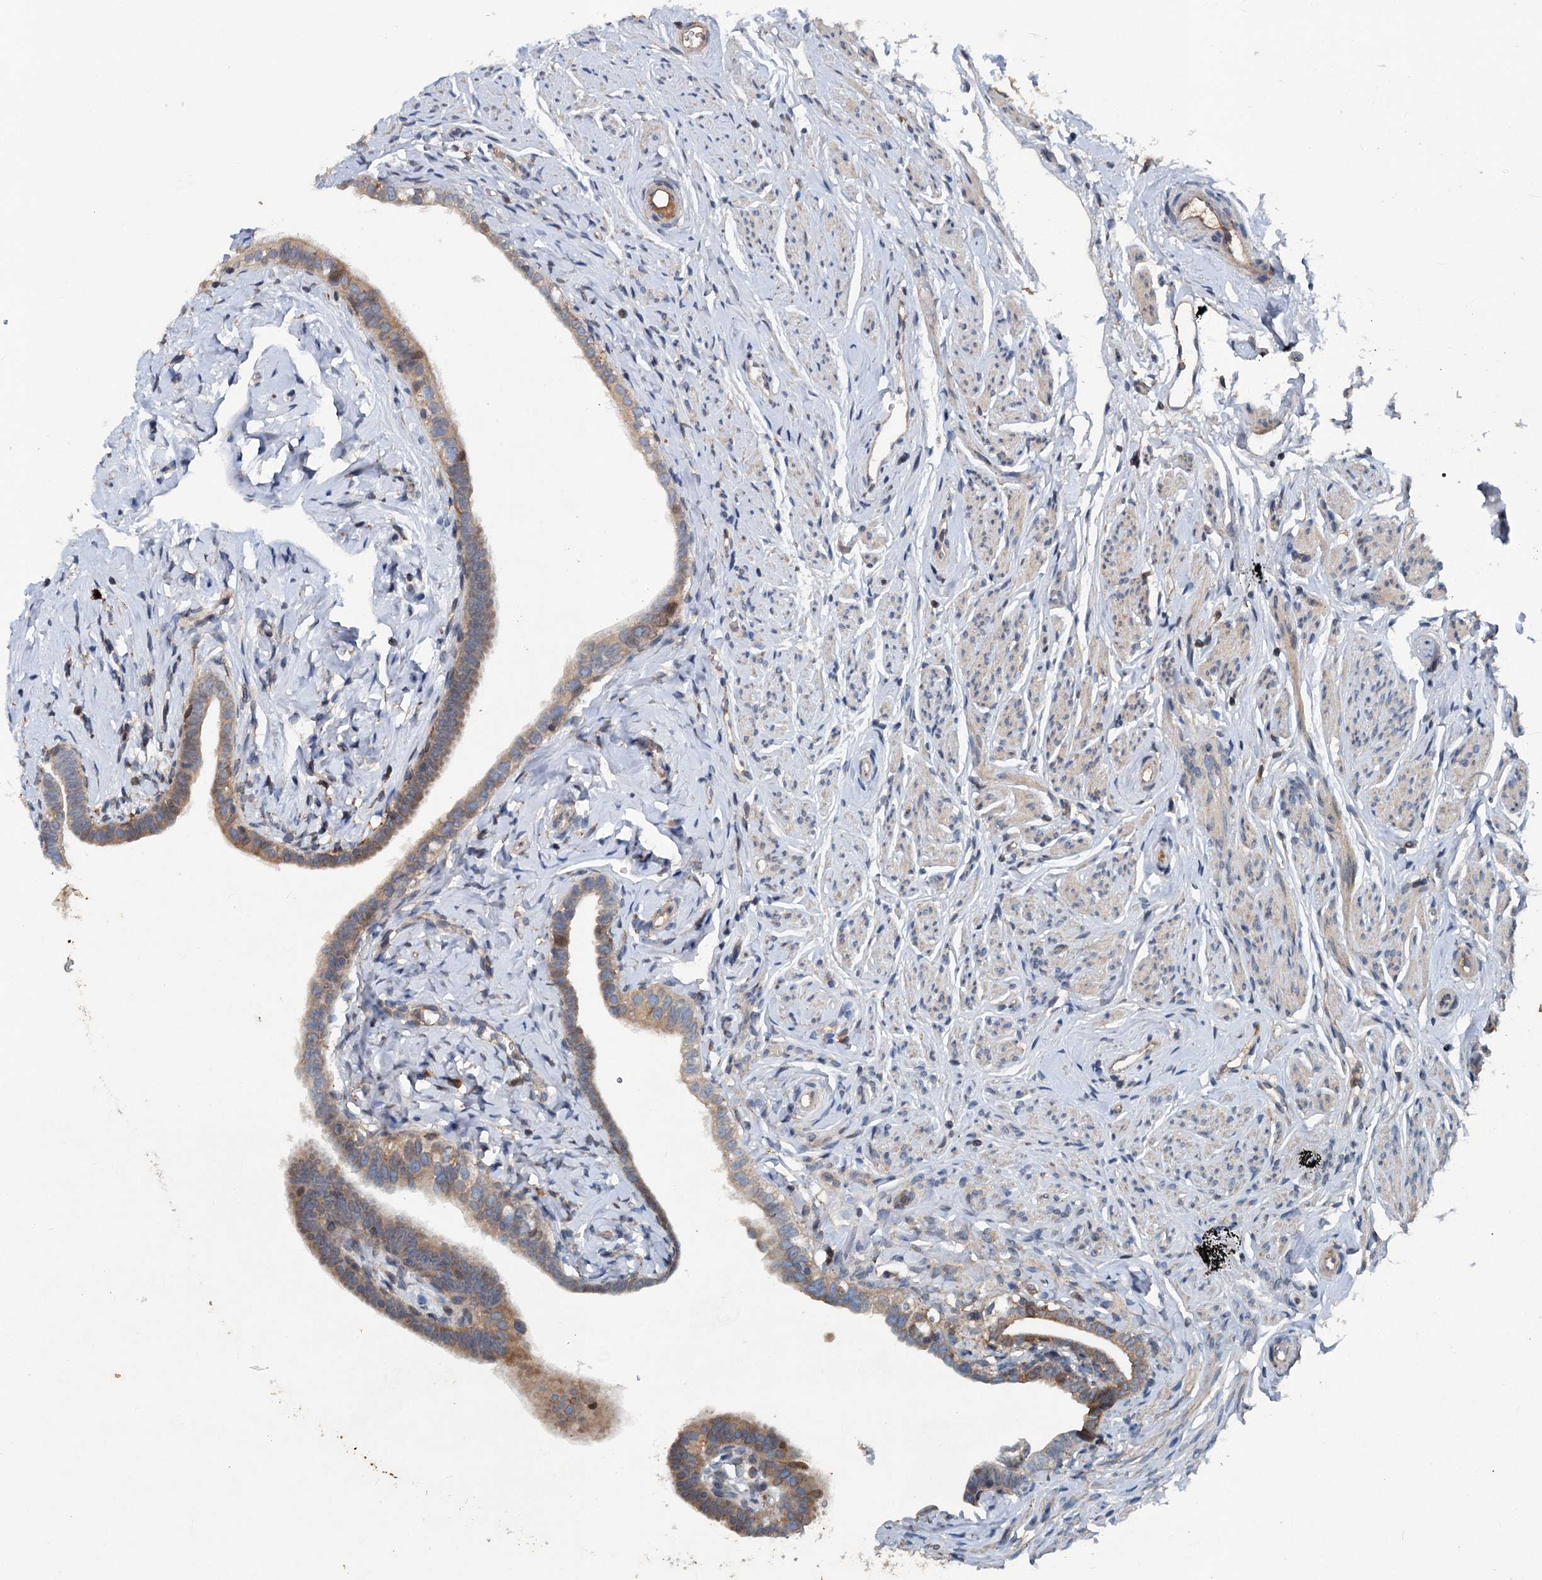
{"staining": {"intensity": "moderate", "quantity": ">75%", "location": "cytoplasmic/membranous"}, "tissue": "fallopian tube", "cell_type": "Glandular cells", "image_type": "normal", "snomed": [{"axis": "morphology", "description": "Normal tissue, NOS"}, {"axis": "topography", "description": "Fallopian tube"}], "caption": "A micrograph showing moderate cytoplasmic/membranous expression in approximately >75% of glandular cells in unremarkable fallopian tube, as visualized by brown immunohistochemical staining.", "gene": "TAPBPL", "patient": {"sex": "female", "age": 66}}